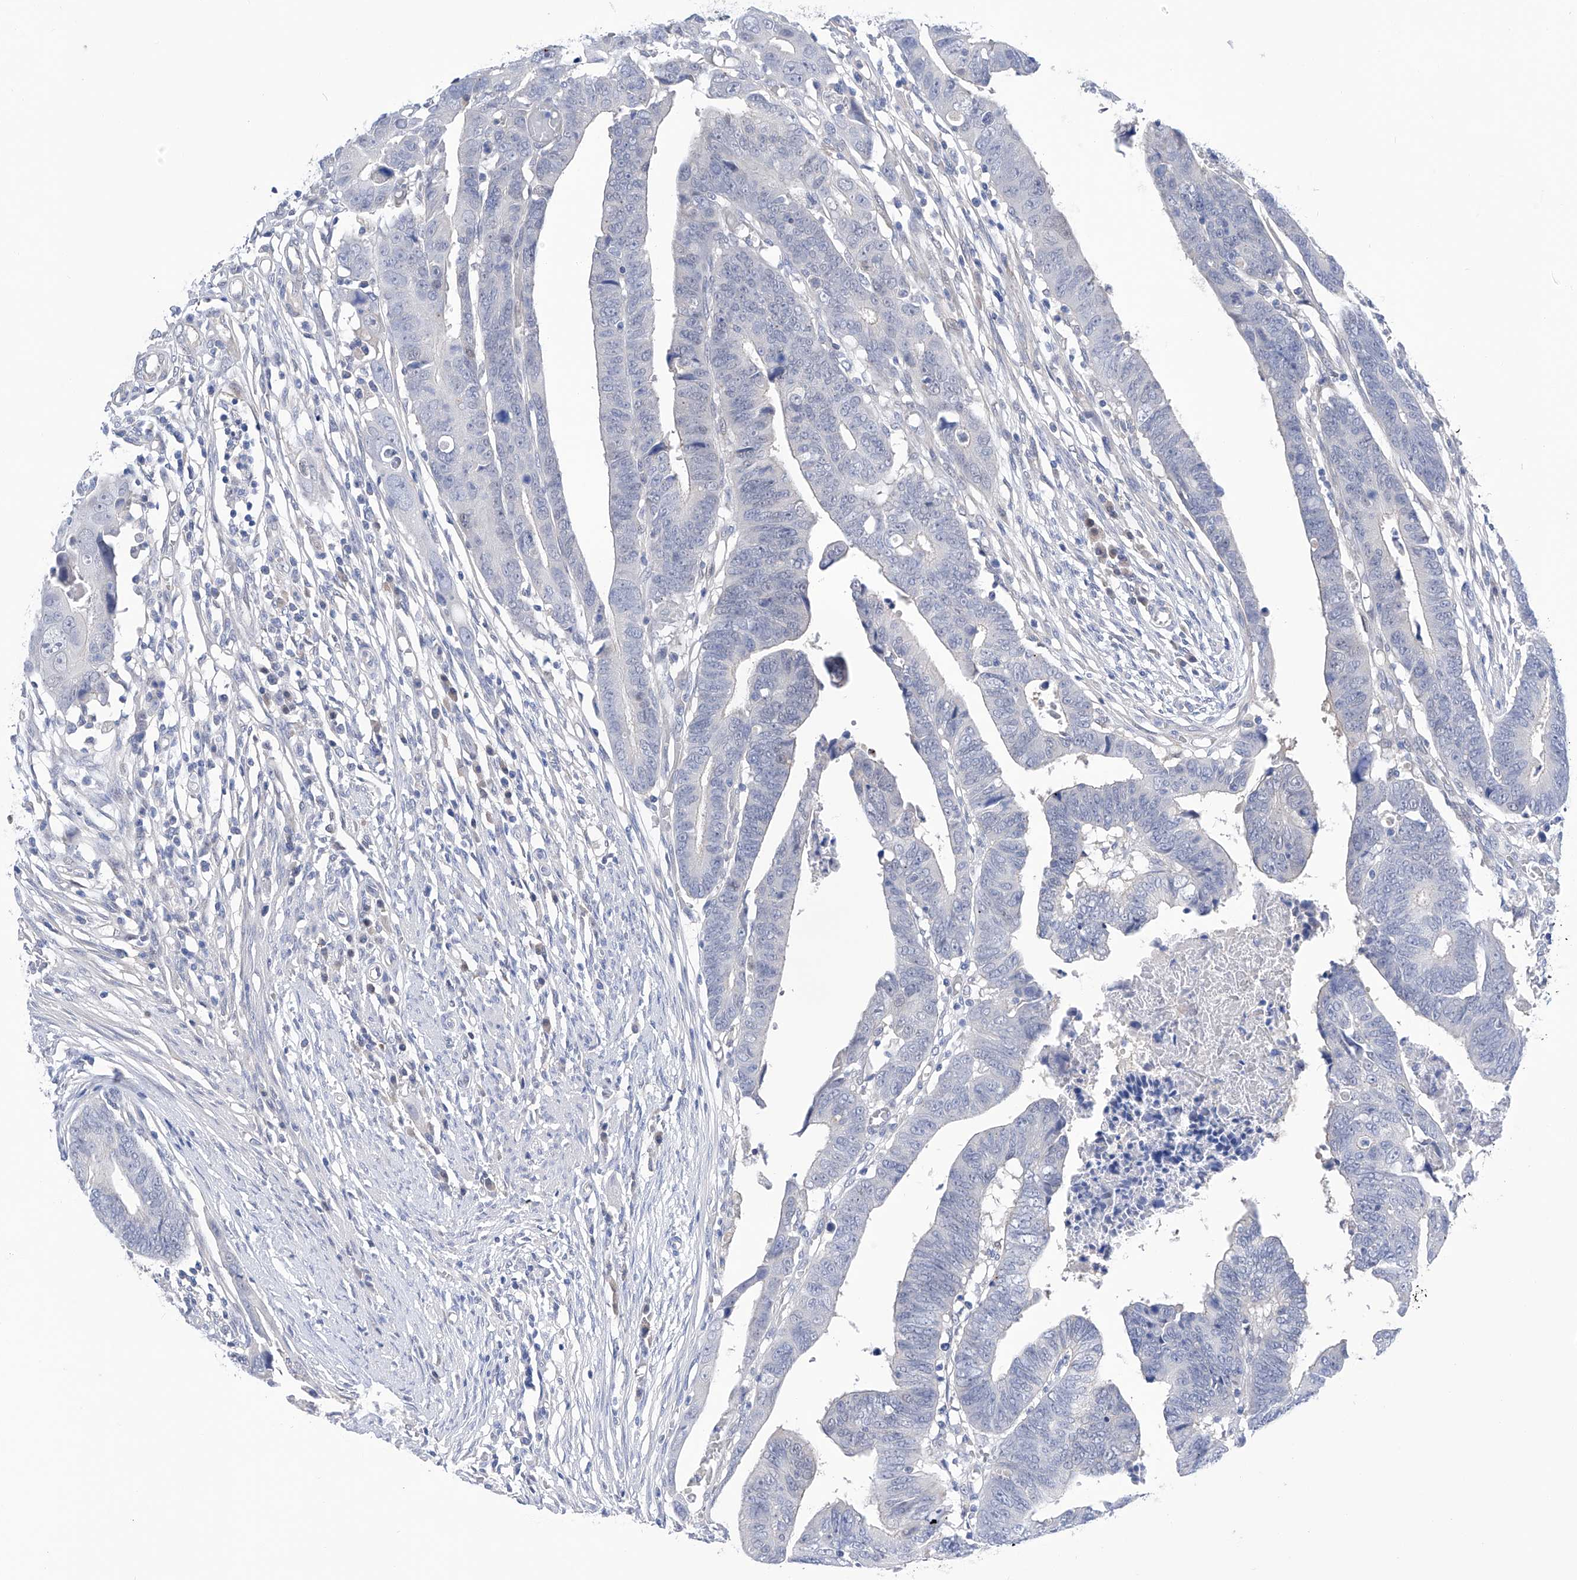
{"staining": {"intensity": "negative", "quantity": "none", "location": "none"}, "tissue": "colorectal cancer", "cell_type": "Tumor cells", "image_type": "cancer", "snomed": [{"axis": "morphology", "description": "Adenocarcinoma, NOS"}, {"axis": "topography", "description": "Rectum"}], "caption": "Immunohistochemical staining of human colorectal cancer shows no significant expression in tumor cells.", "gene": "PGM3", "patient": {"sex": "female", "age": 65}}